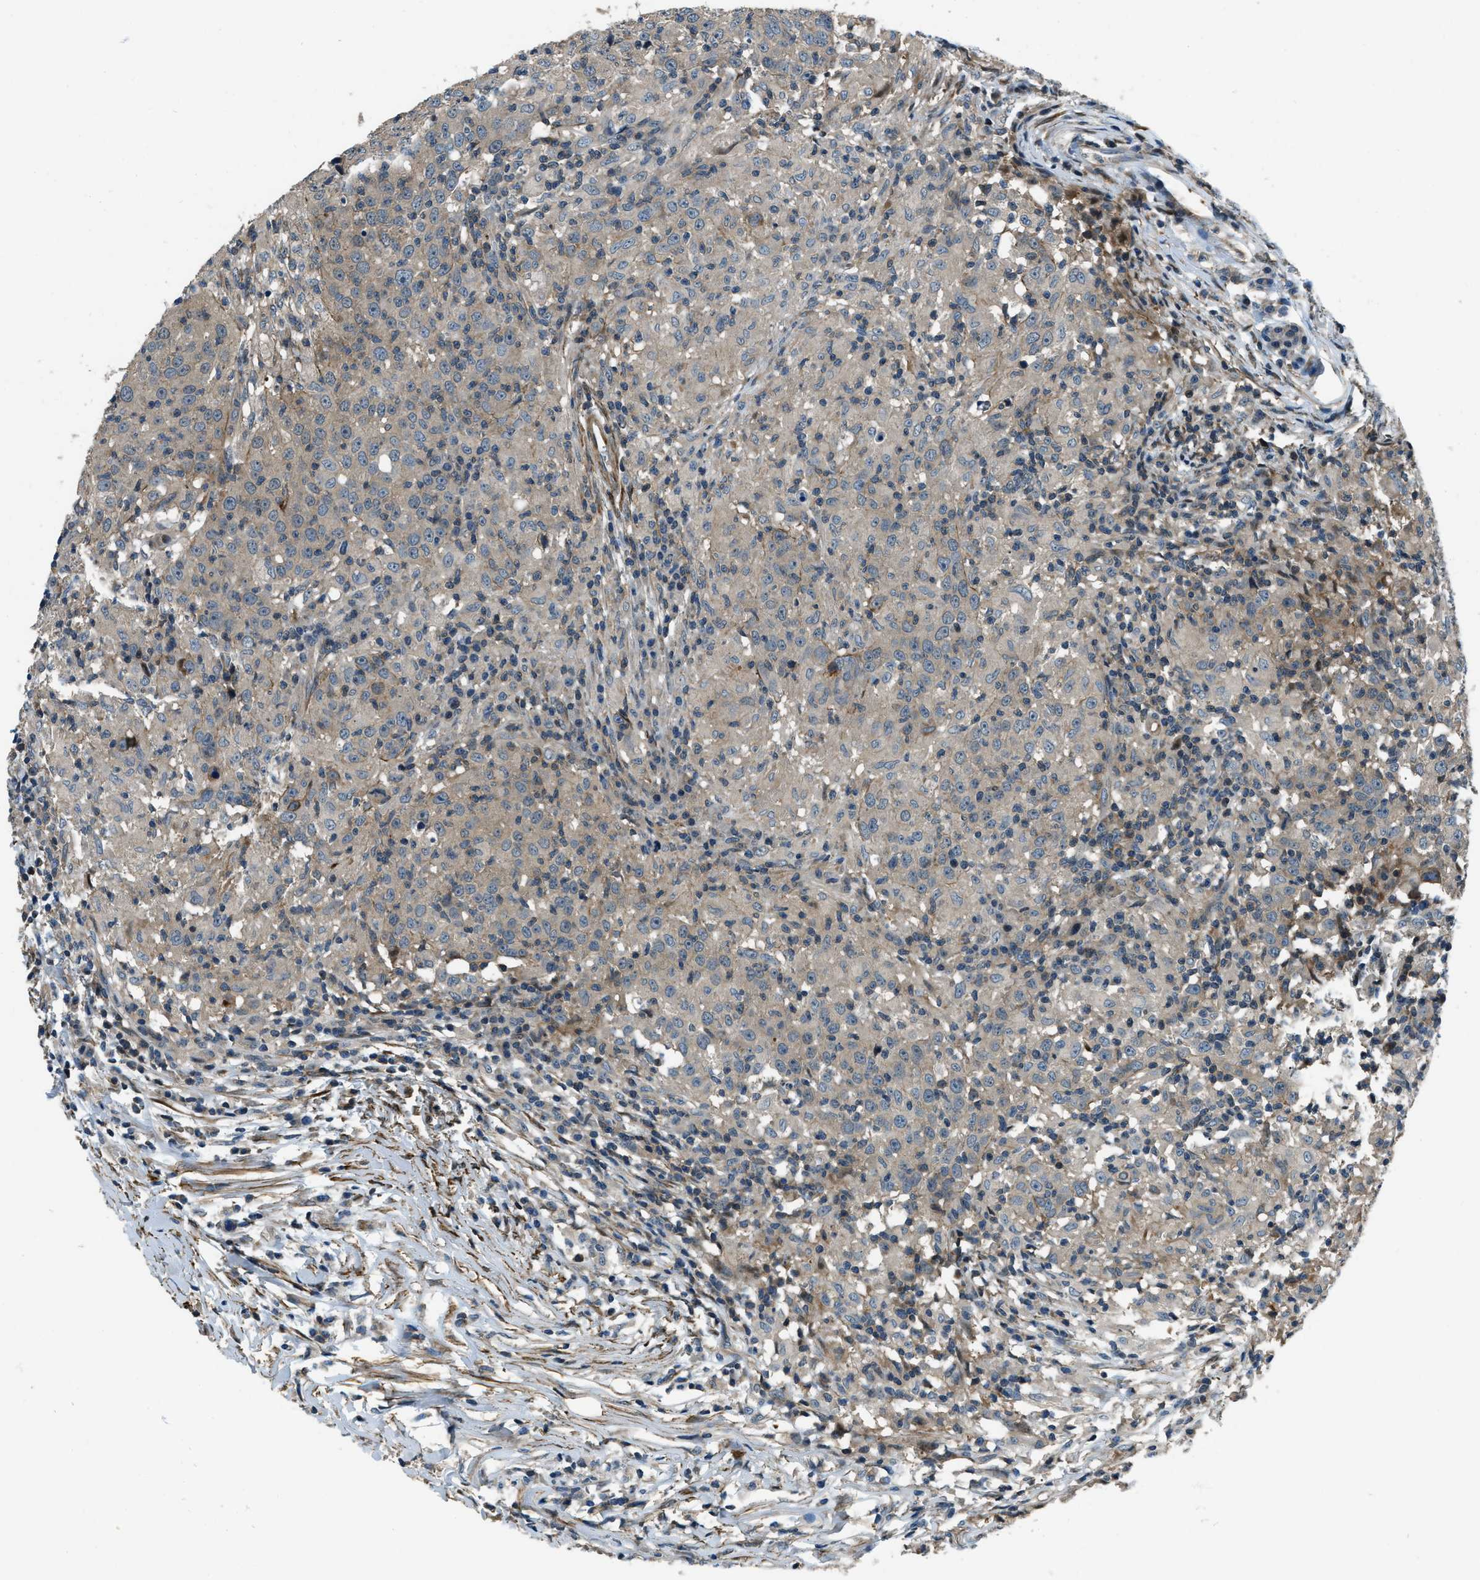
{"staining": {"intensity": "weak", "quantity": ">75%", "location": "cytoplasmic/membranous"}, "tissue": "head and neck cancer", "cell_type": "Tumor cells", "image_type": "cancer", "snomed": [{"axis": "morphology", "description": "Adenocarcinoma, NOS"}, {"axis": "topography", "description": "Salivary gland"}, {"axis": "topography", "description": "Head-Neck"}], "caption": "Head and neck adenocarcinoma stained with DAB (3,3'-diaminobenzidine) immunohistochemistry shows low levels of weak cytoplasmic/membranous positivity in approximately >75% of tumor cells.", "gene": "NUDCD3", "patient": {"sex": "female", "age": 65}}